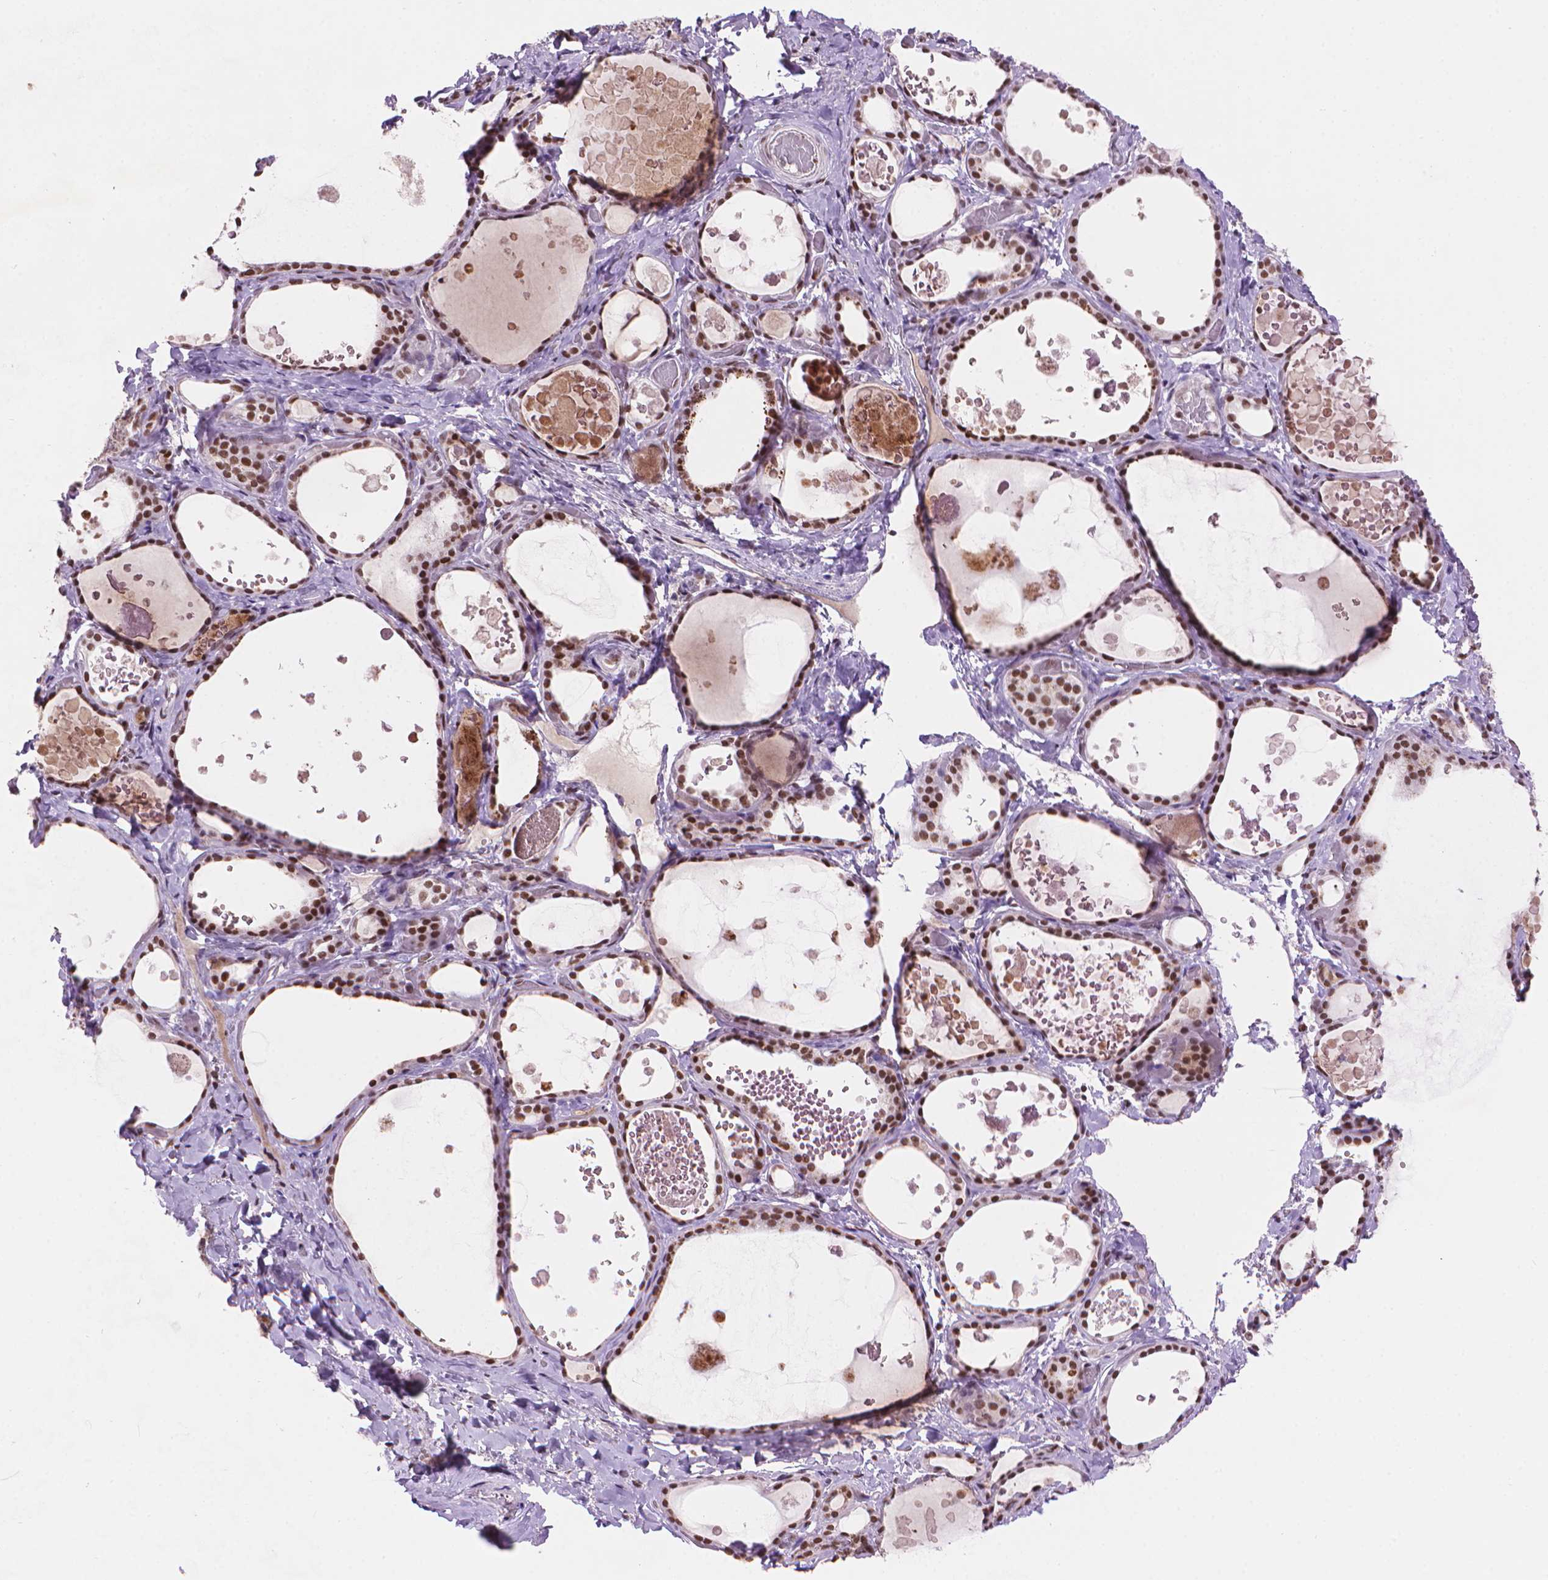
{"staining": {"intensity": "strong", "quantity": ">75%", "location": "nuclear"}, "tissue": "thyroid gland", "cell_type": "Glandular cells", "image_type": "normal", "snomed": [{"axis": "morphology", "description": "Normal tissue, NOS"}, {"axis": "topography", "description": "Thyroid gland"}], "caption": "Immunohistochemistry (IHC) (DAB (3,3'-diaminobenzidine)) staining of unremarkable human thyroid gland demonstrates strong nuclear protein staining in approximately >75% of glandular cells.", "gene": "RPA4", "patient": {"sex": "female", "age": 56}}